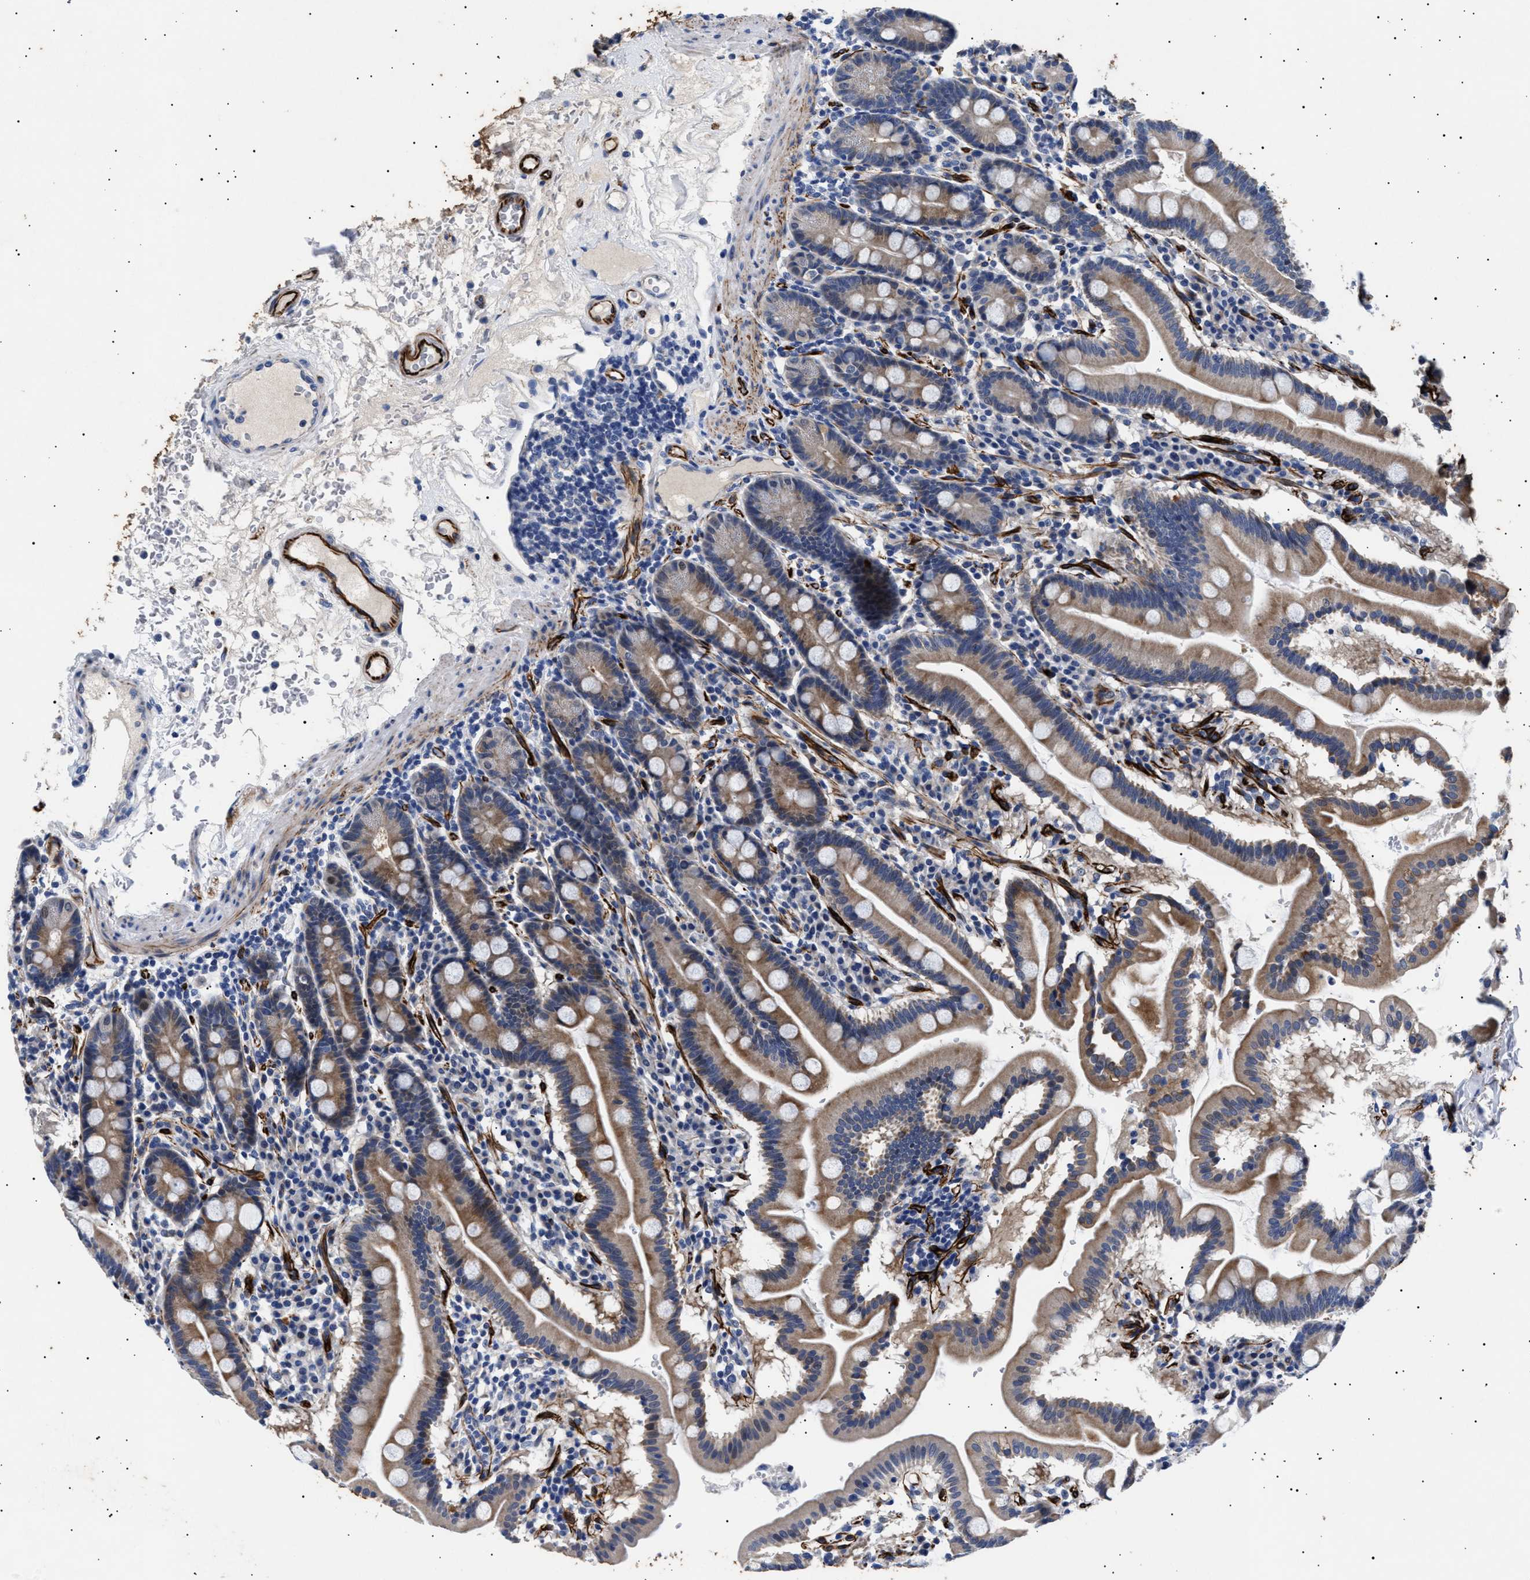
{"staining": {"intensity": "moderate", "quantity": ">75%", "location": "cytoplasmic/membranous"}, "tissue": "duodenum", "cell_type": "Glandular cells", "image_type": "normal", "snomed": [{"axis": "morphology", "description": "Normal tissue, NOS"}, {"axis": "topography", "description": "Duodenum"}], "caption": "Glandular cells show medium levels of moderate cytoplasmic/membranous positivity in about >75% of cells in normal duodenum. (brown staining indicates protein expression, while blue staining denotes nuclei).", "gene": "OLFML2A", "patient": {"sex": "male", "age": 50}}